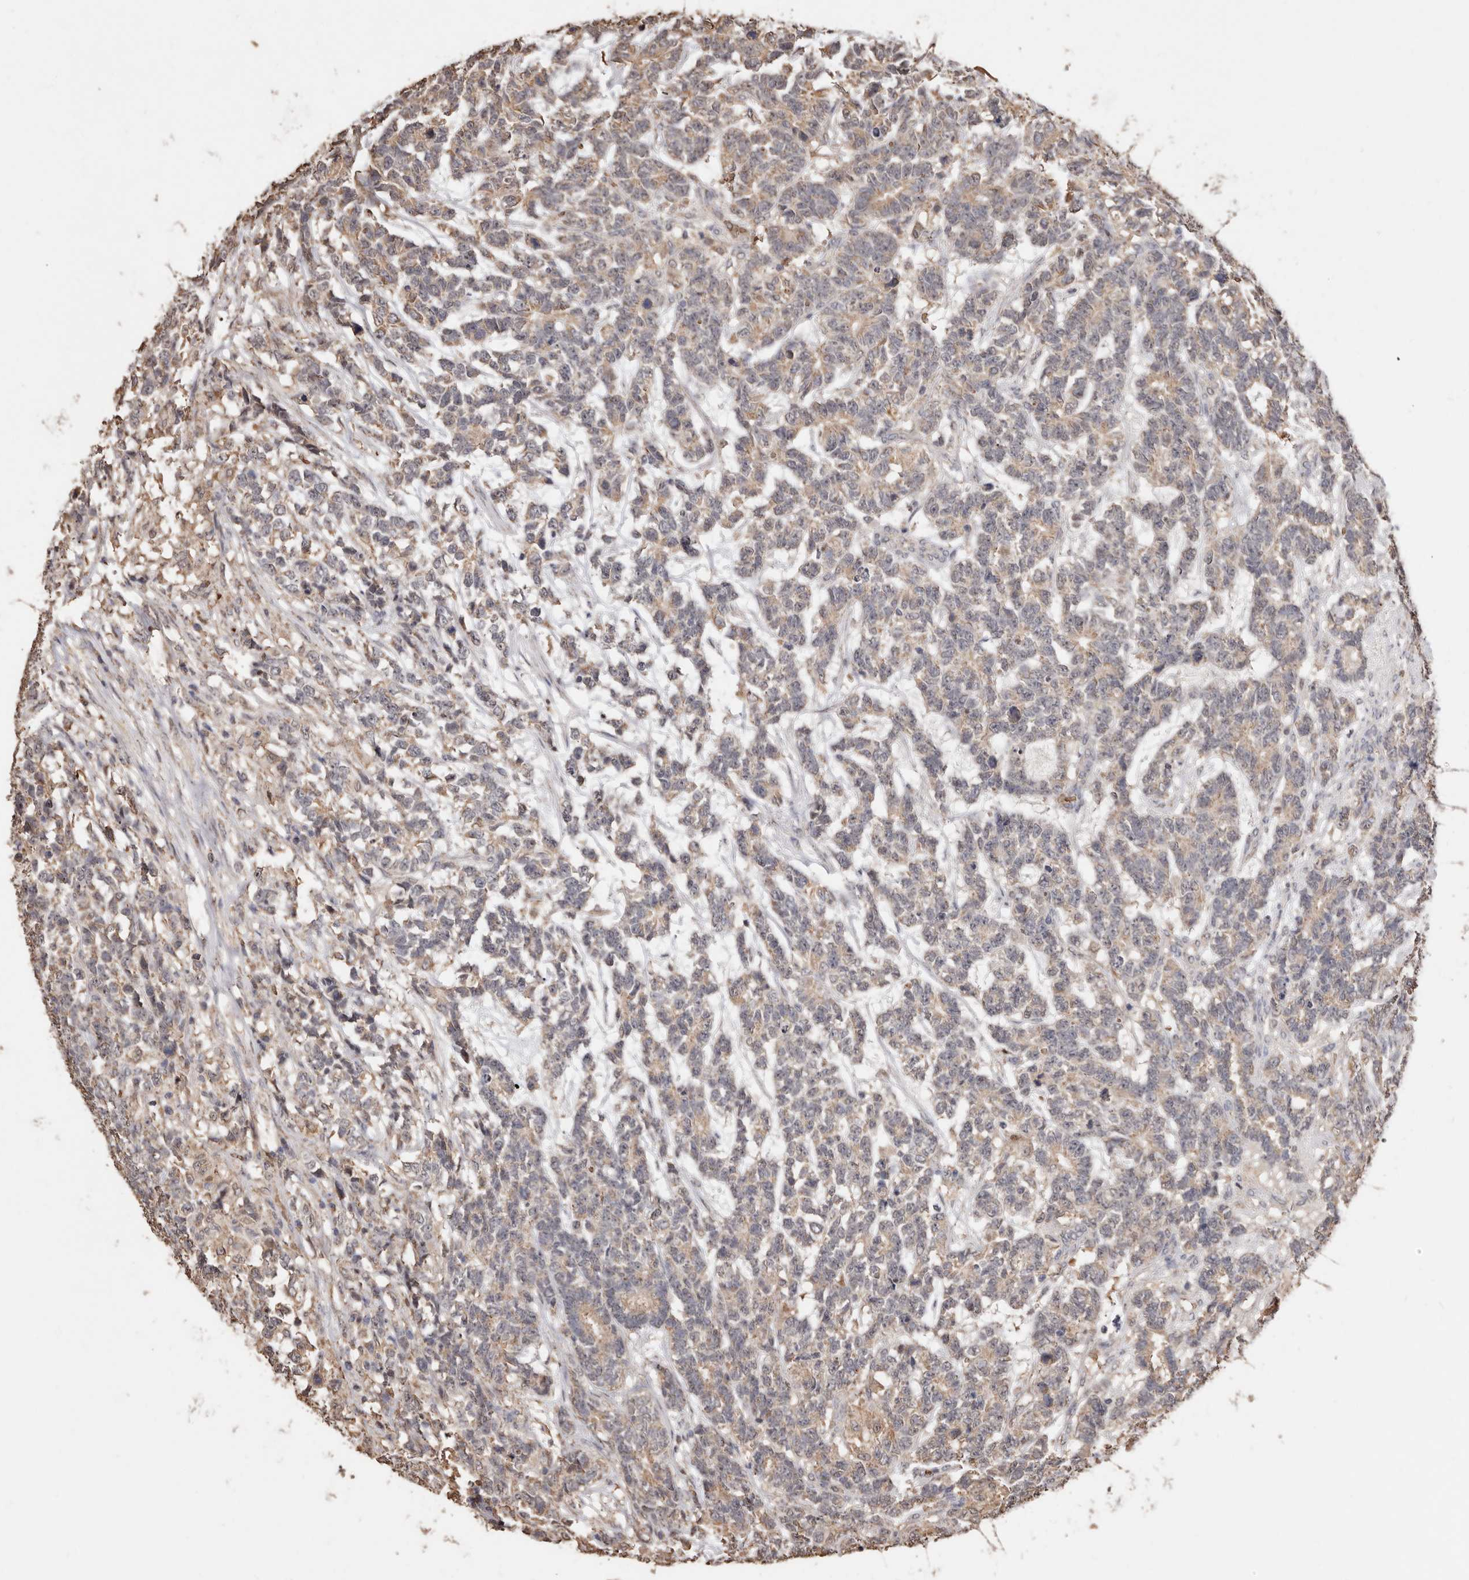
{"staining": {"intensity": "weak", "quantity": "25%-75%", "location": "cytoplasmic/membranous"}, "tissue": "testis cancer", "cell_type": "Tumor cells", "image_type": "cancer", "snomed": [{"axis": "morphology", "description": "Carcinoma, Embryonal, NOS"}, {"axis": "topography", "description": "Testis"}], "caption": "Immunohistochemical staining of testis embryonal carcinoma exhibits low levels of weak cytoplasmic/membranous protein staining in approximately 25%-75% of tumor cells. (Stains: DAB (3,3'-diaminobenzidine) in brown, nuclei in blue, Microscopy: brightfield microscopy at high magnification).", "gene": "GRAMD2A", "patient": {"sex": "male", "age": 26}}